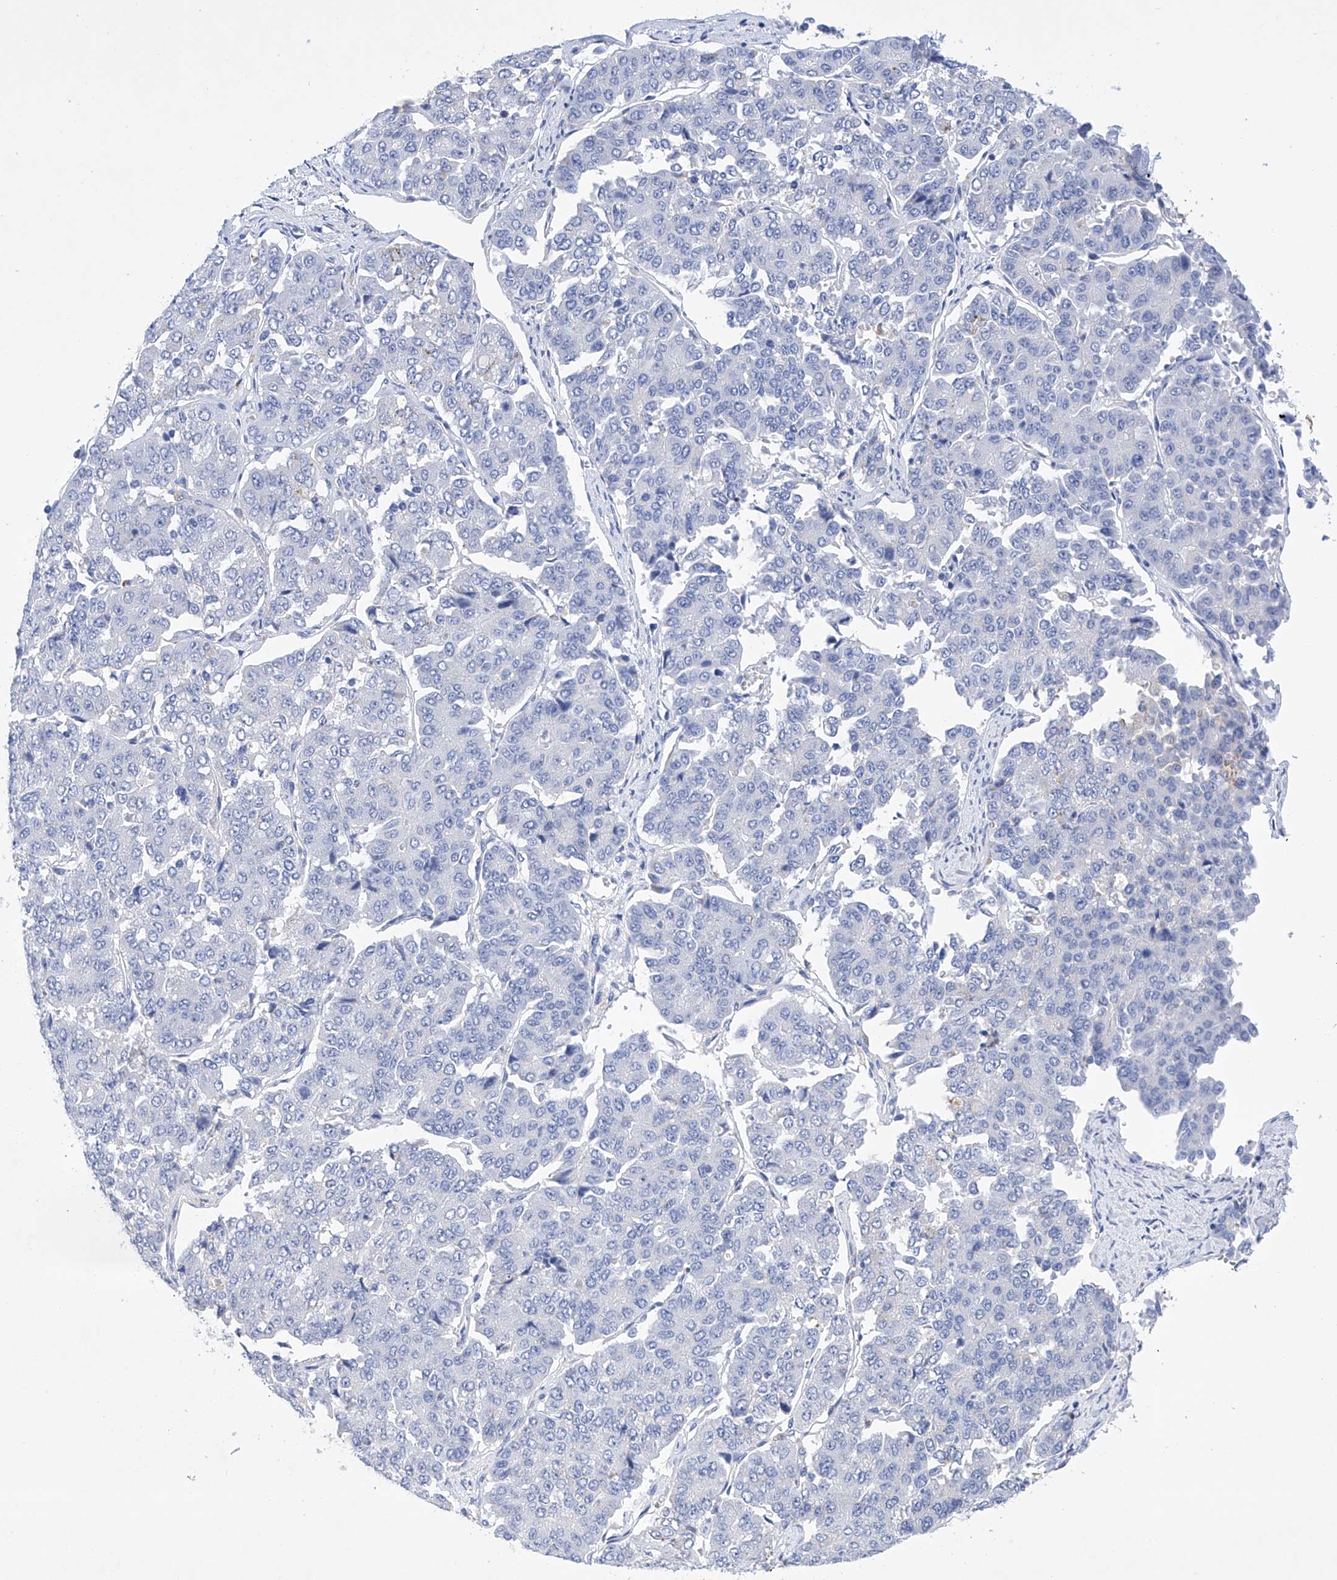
{"staining": {"intensity": "negative", "quantity": "none", "location": "none"}, "tissue": "pancreatic cancer", "cell_type": "Tumor cells", "image_type": "cancer", "snomed": [{"axis": "morphology", "description": "Adenocarcinoma, NOS"}, {"axis": "topography", "description": "Pancreas"}], "caption": "There is no significant expression in tumor cells of adenocarcinoma (pancreatic). (Immunohistochemistry, brightfield microscopy, high magnification).", "gene": "LURAP1", "patient": {"sex": "male", "age": 50}}